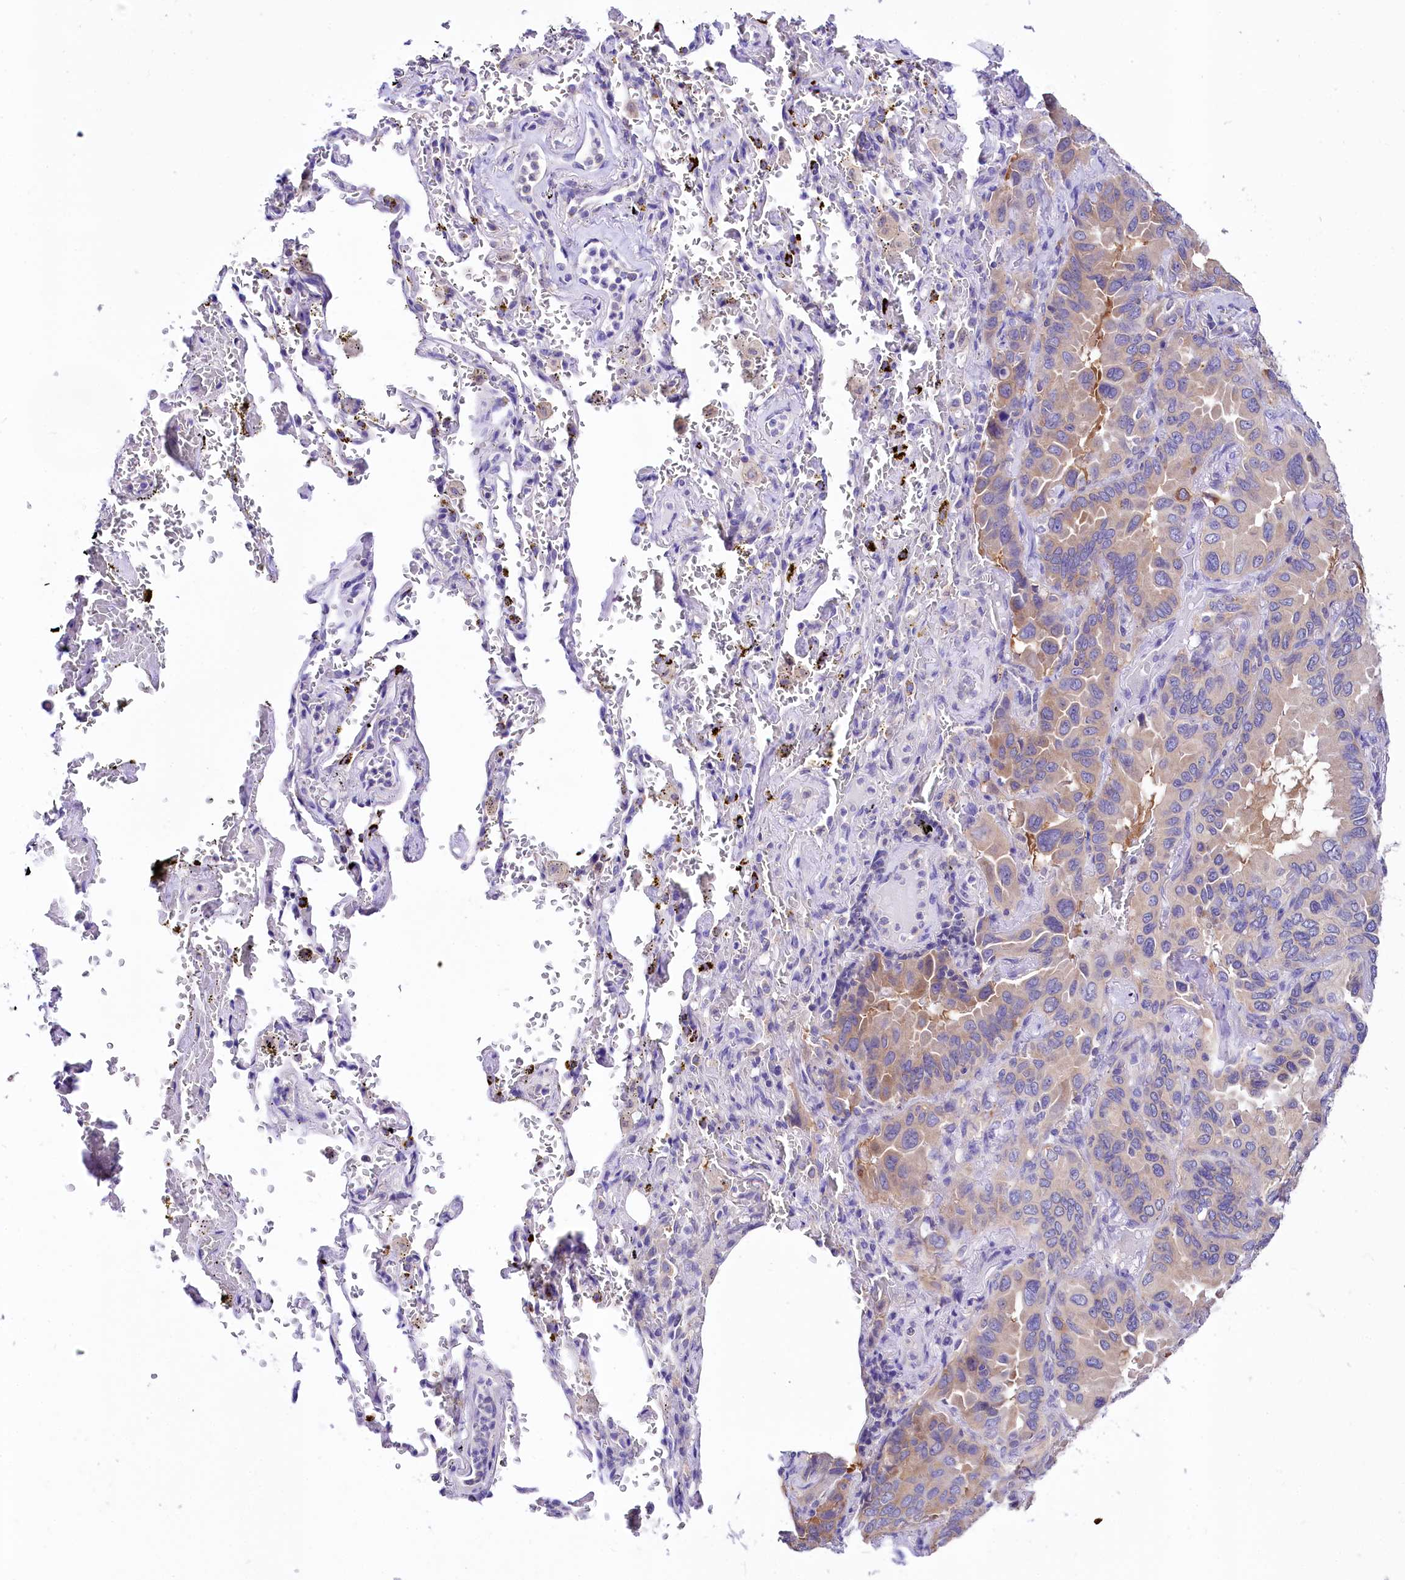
{"staining": {"intensity": "negative", "quantity": "none", "location": "none"}, "tissue": "lung cancer", "cell_type": "Tumor cells", "image_type": "cancer", "snomed": [{"axis": "morphology", "description": "Adenocarcinoma, NOS"}, {"axis": "topography", "description": "Lung"}], "caption": "Immunohistochemistry image of neoplastic tissue: human adenocarcinoma (lung) stained with DAB (3,3'-diaminobenzidine) displays no significant protein expression in tumor cells.", "gene": "ABHD5", "patient": {"sex": "male", "age": 64}}